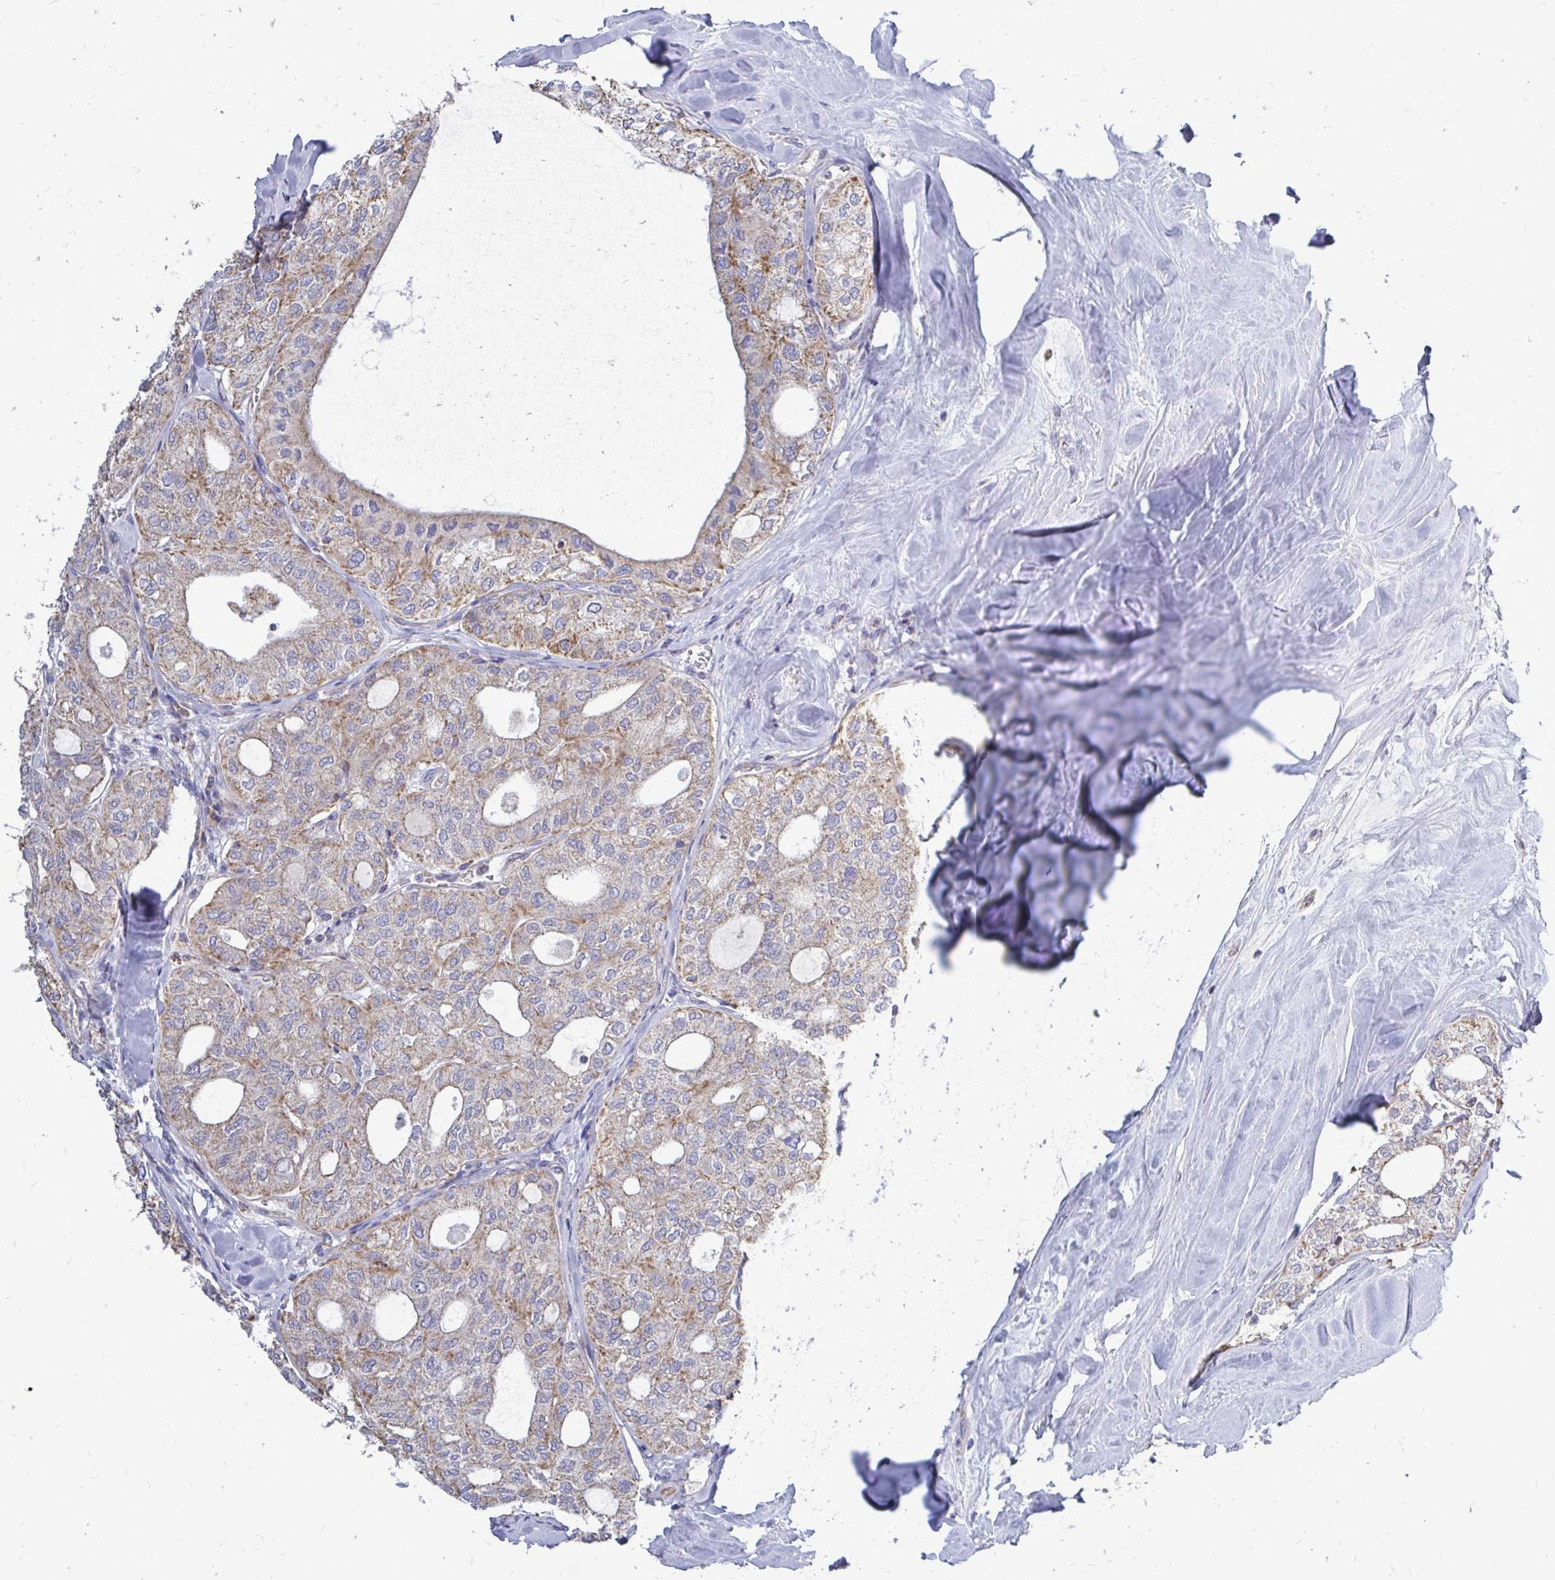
{"staining": {"intensity": "weak", "quantity": ">75%", "location": "cytoplasmic/membranous"}, "tissue": "thyroid cancer", "cell_type": "Tumor cells", "image_type": "cancer", "snomed": [{"axis": "morphology", "description": "Follicular adenoma carcinoma, NOS"}, {"axis": "topography", "description": "Thyroid gland"}], "caption": "Tumor cells reveal weak cytoplasmic/membranous positivity in about >75% of cells in thyroid cancer.", "gene": "OR10R2", "patient": {"sex": "male", "age": 75}}